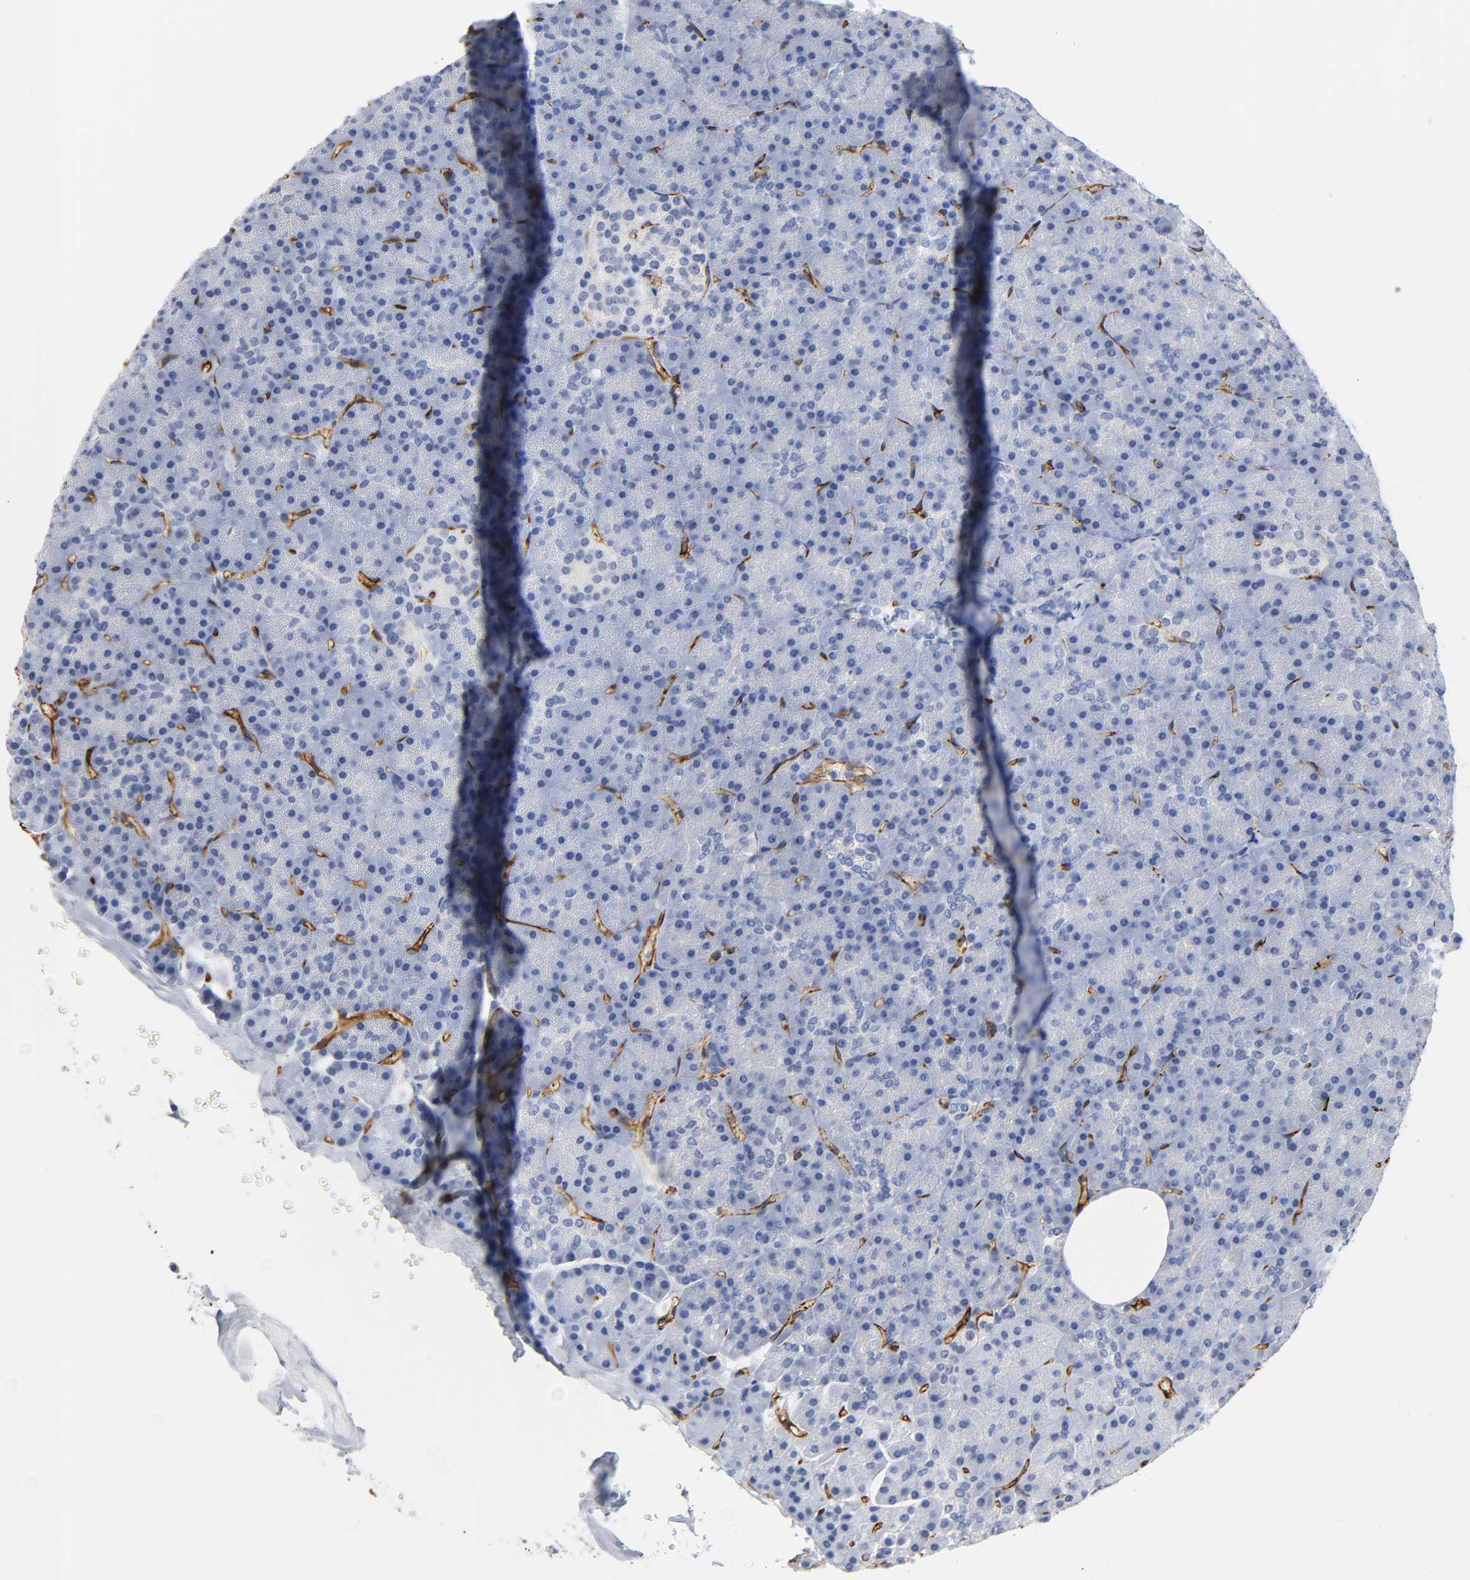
{"staining": {"intensity": "negative", "quantity": "none", "location": "none"}, "tissue": "pancreas", "cell_type": "Exocrine glandular cells", "image_type": "normal", "snomed": [{"axis": "morphology", "description": "Normal tissue, NOS"}, {"axis": "topography", "description": "Pancreas"}], "caption": "Protein analysis of normal pancreas demonstrates no significant expression in exocrine glandular cells. (Brightfield microscopy of DAB immunohistochemistry at high magnification).", "gene": "ICAM1", "patient": {"sex": "female", "age": 35}}